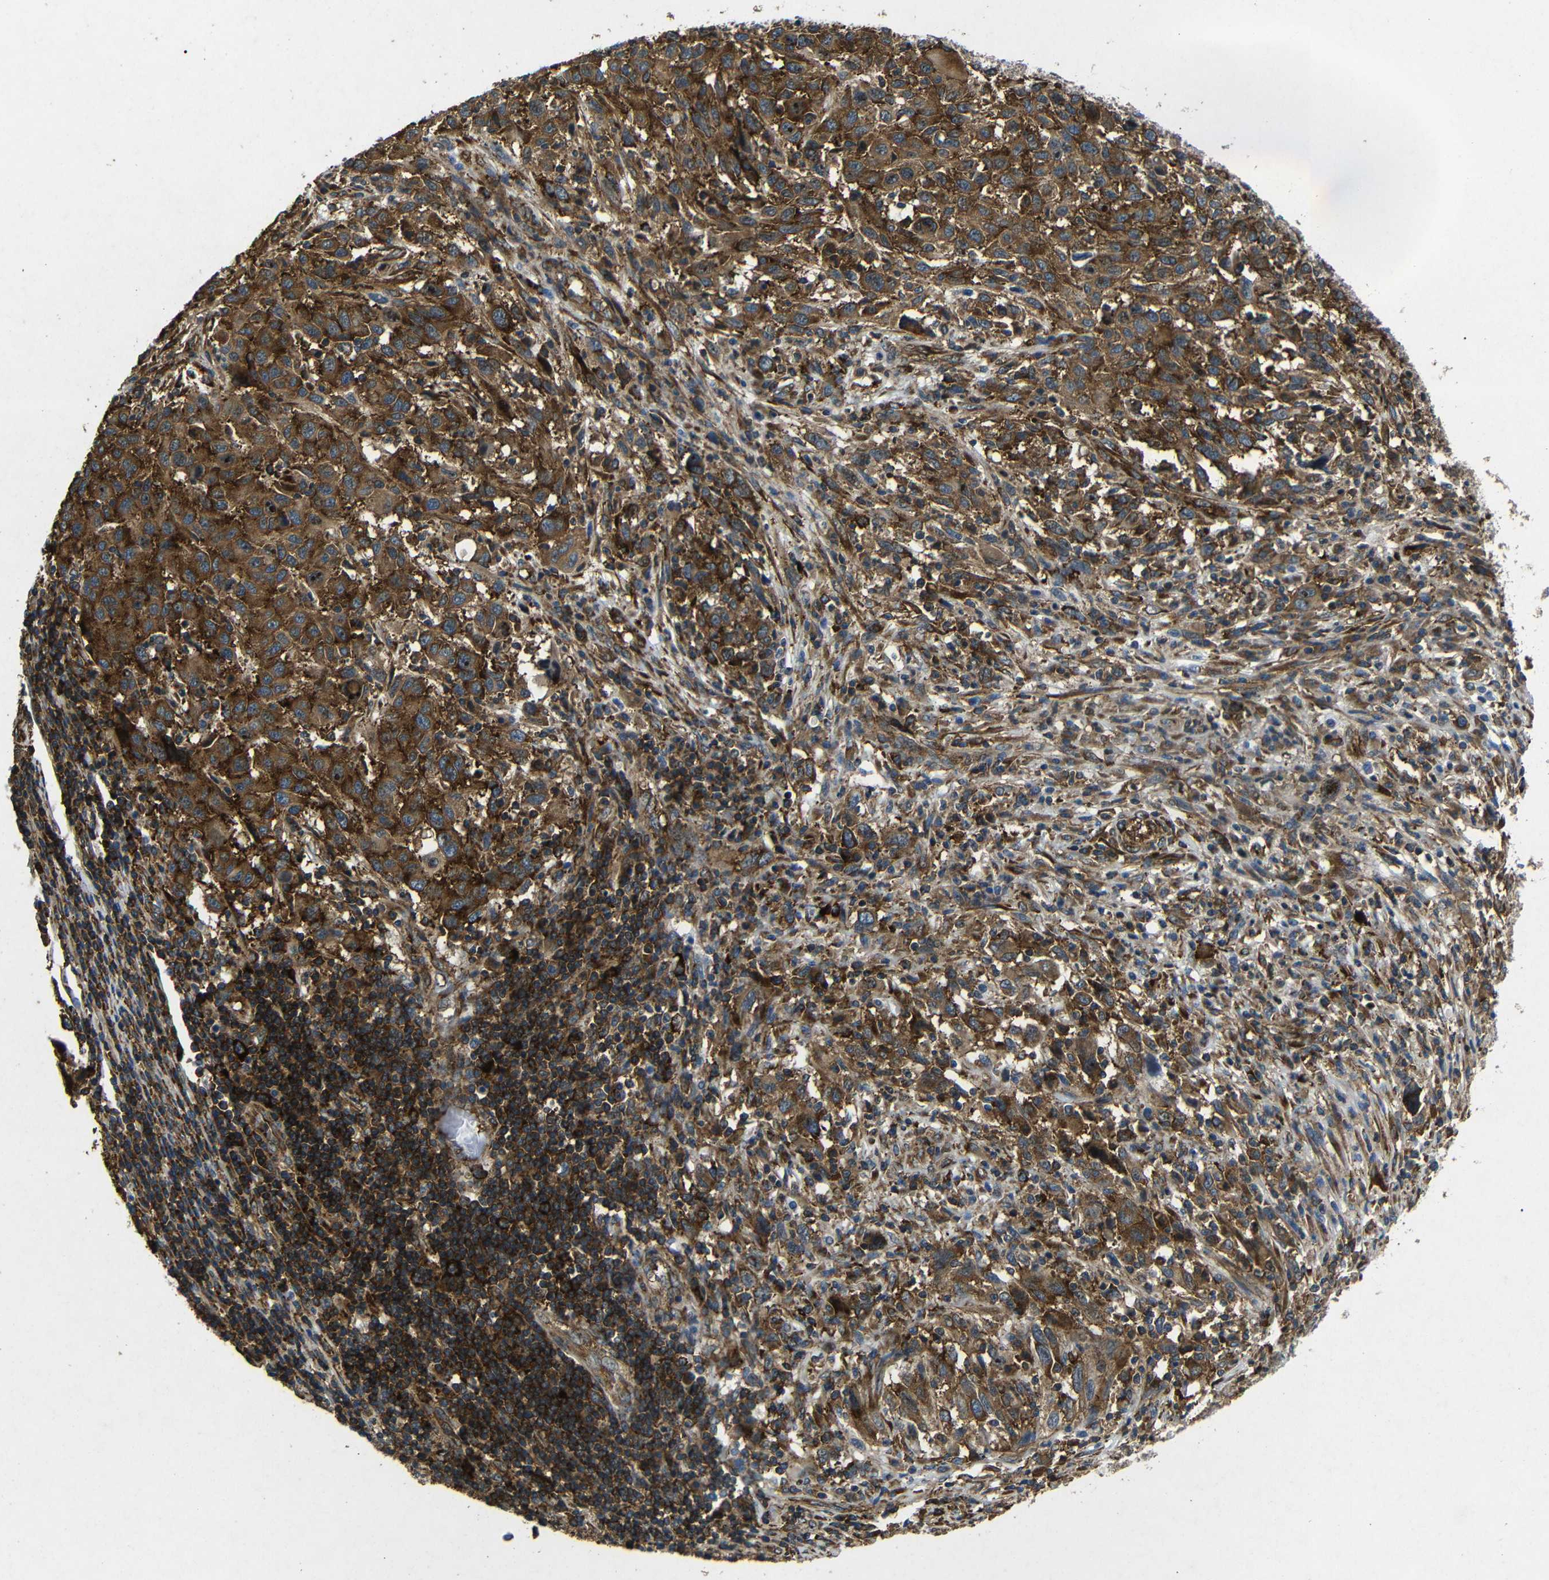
{"staining": {"intensity": "strong", "quantity": ">75%", "location": "cytoplasmic/membranous"}, "tissue": "melanoma", "cell_type": "Tumor cells", "image_type": "cancer", "snomed": [{"axis": "morphology", "description": "Malignant melanoma, Metastatic site"}, {"axis": "topography", "description": "Lymph node"}], "caption": "A micrograph of human malignant melanoma (metastatic site) stained for a protein exhibits strong cytoplasmic/membranous brown staining in tumor cells.", "gene": "BTF3", "patient": {"sex": "male", "age": 61}}